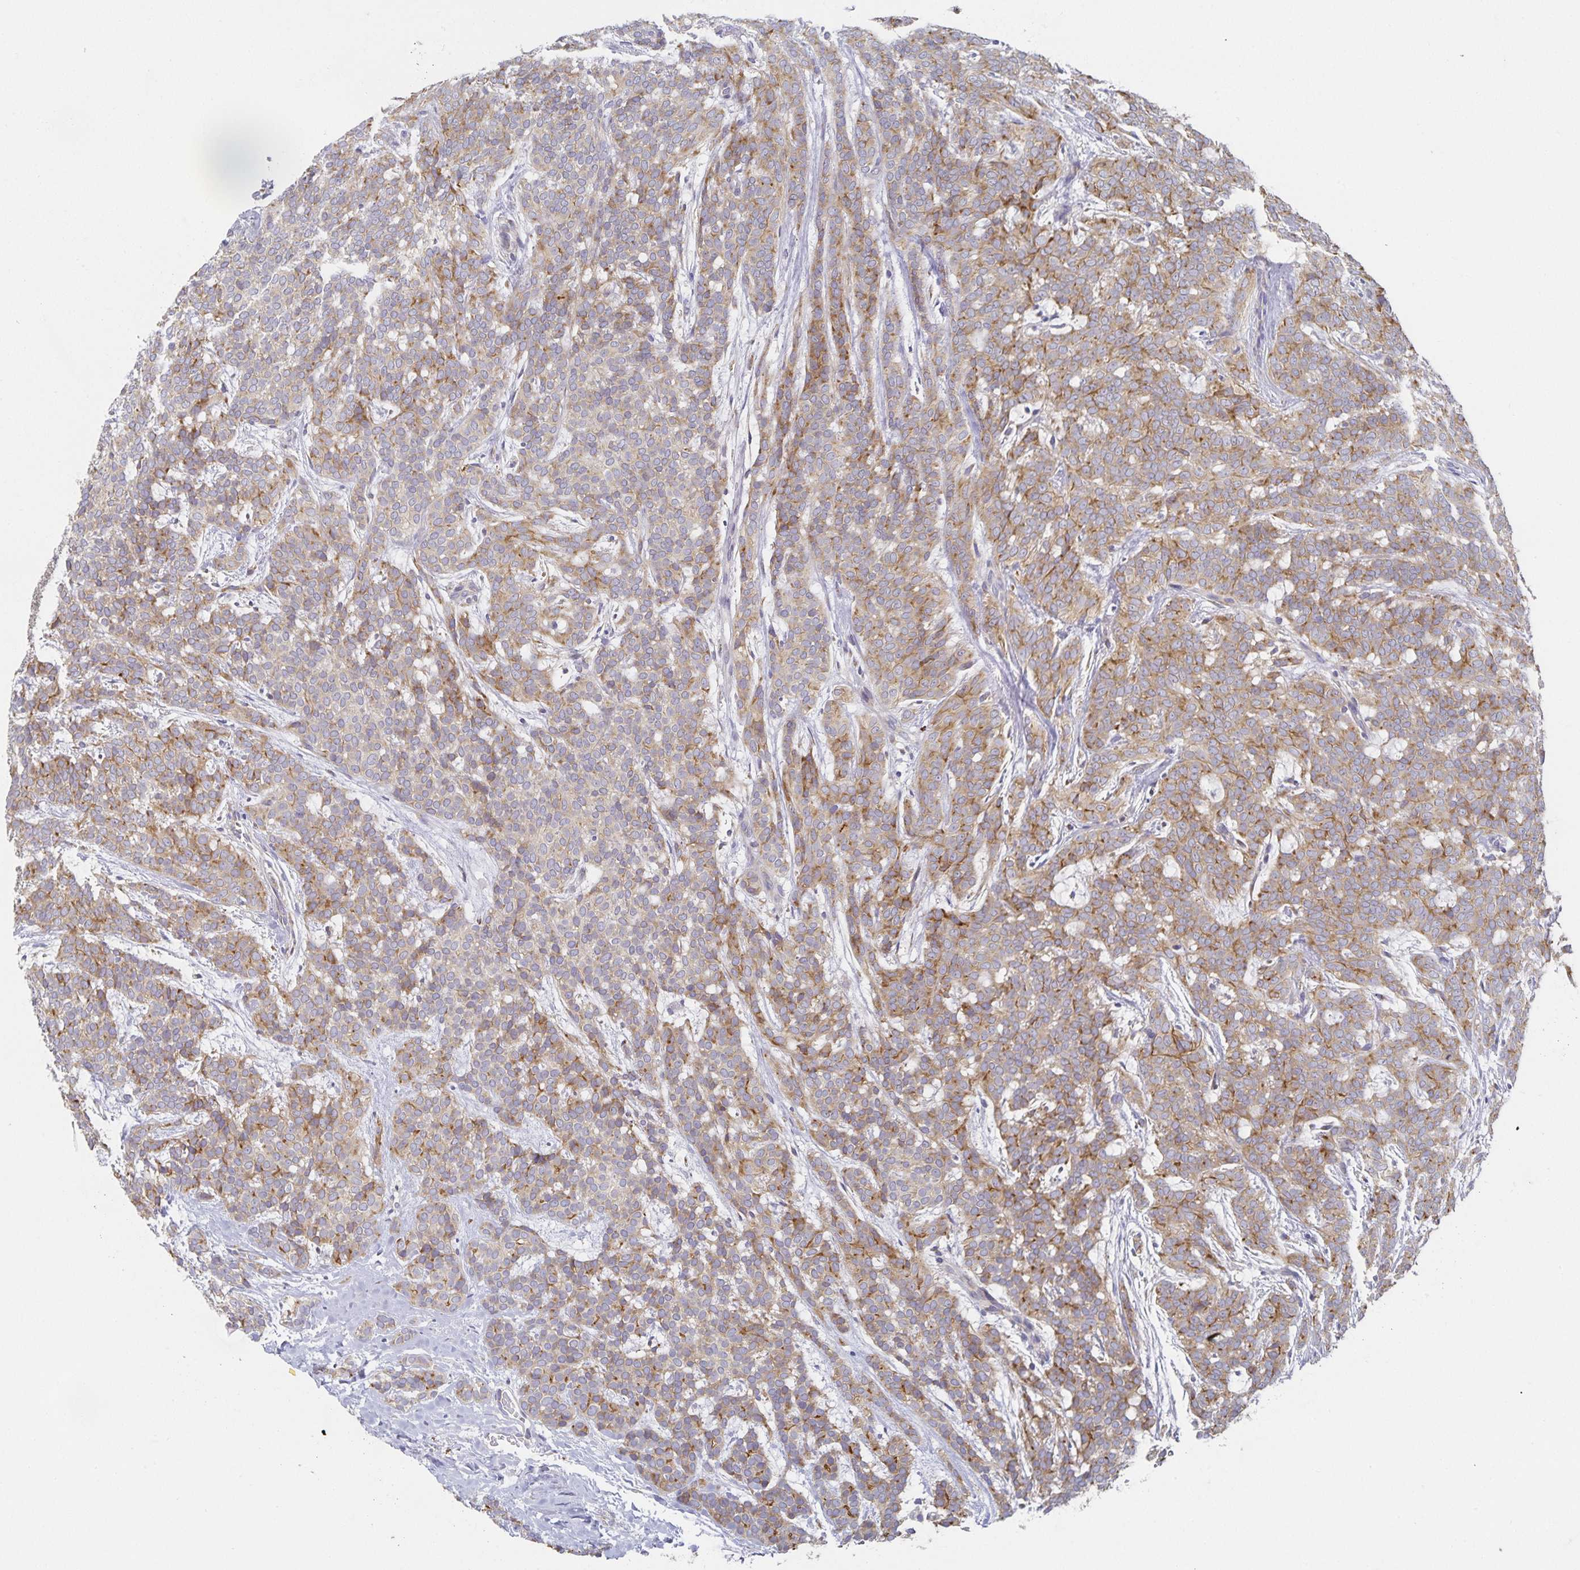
{"staining": {"intensity": "weak", "quantity": ">75%", "location": "cytoplasmic/membranous"}, "tissue": "head and neck cancer", "cell_type": "Tumor cells", "image_type": "cancer", "snomed": [{"axis": "morphology", "description": "Normal tissue, NOS"}, {"axis": "morphology", "description": "Adenocarcinoma, NOS"}, {"axis": "topography", "description": "Oral tissue"}, {"axis": "topography", "description": "Head-Neck"}], "caption": "Tumor cells demonstrate low levels of weak cytoplasmic/membranous expression in about >75% of cells in head and neck adenocarcinoma.", "gene": "NOMO1", "patient": {"sex": "female", "age": 57}}